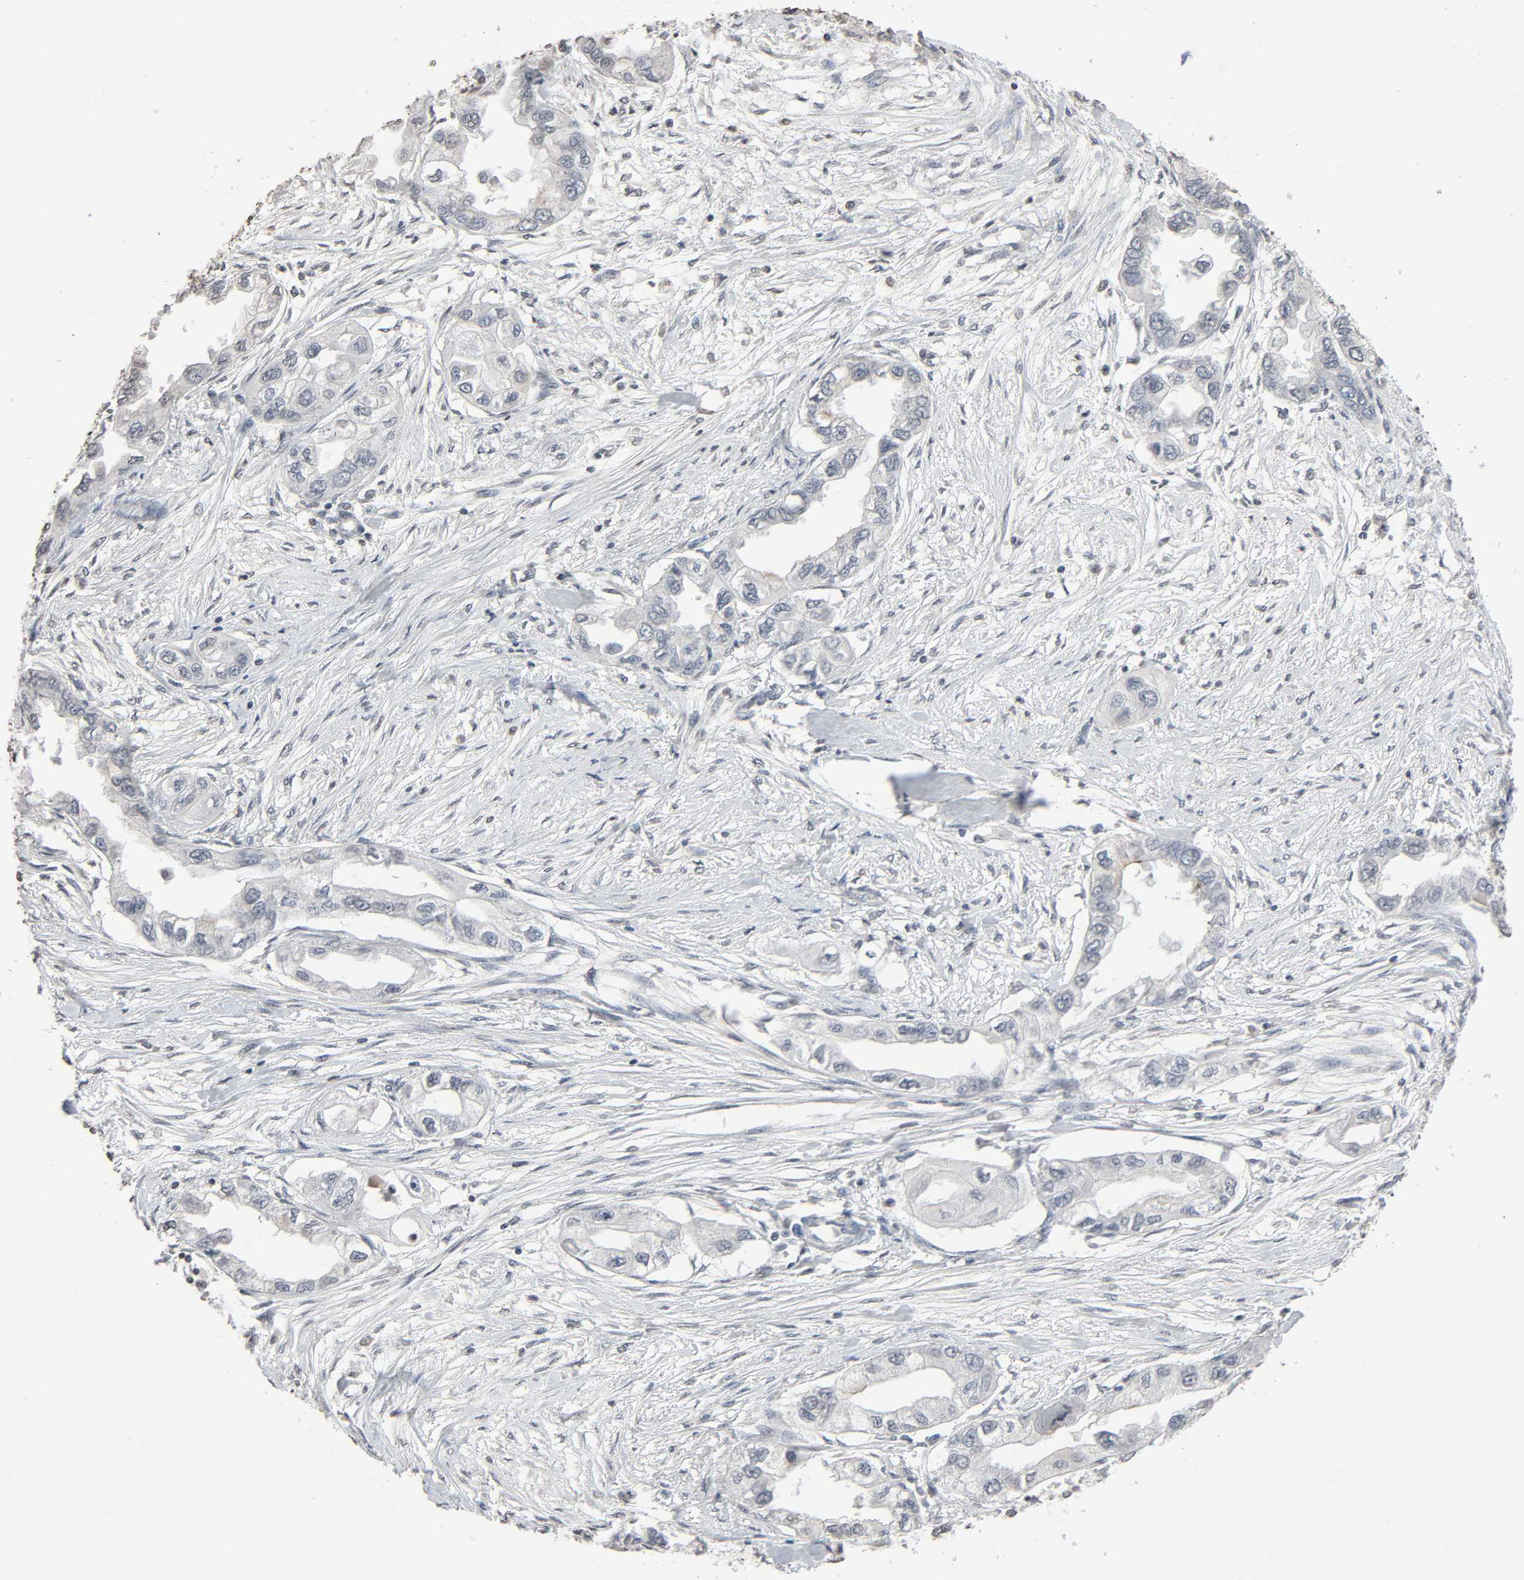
{"staining": {"intensity": "negative", "quantity": "none", "location": "none"}, "tissue": "endometrial cancer", "cell_type": "Tumor cells", "image_type": "cancer", "snomed": [{"axis": "morphology", "description": "Adenocarcinoma, NOS"}, {"axis": "topography", "description": "Endometrium"}], "caption": "Tumor cells are negative for brown protein staining in endometrial cancer (adenocarcinoma).", "gene": "STK4", "patient": {"sex": "female", "age": 67}}